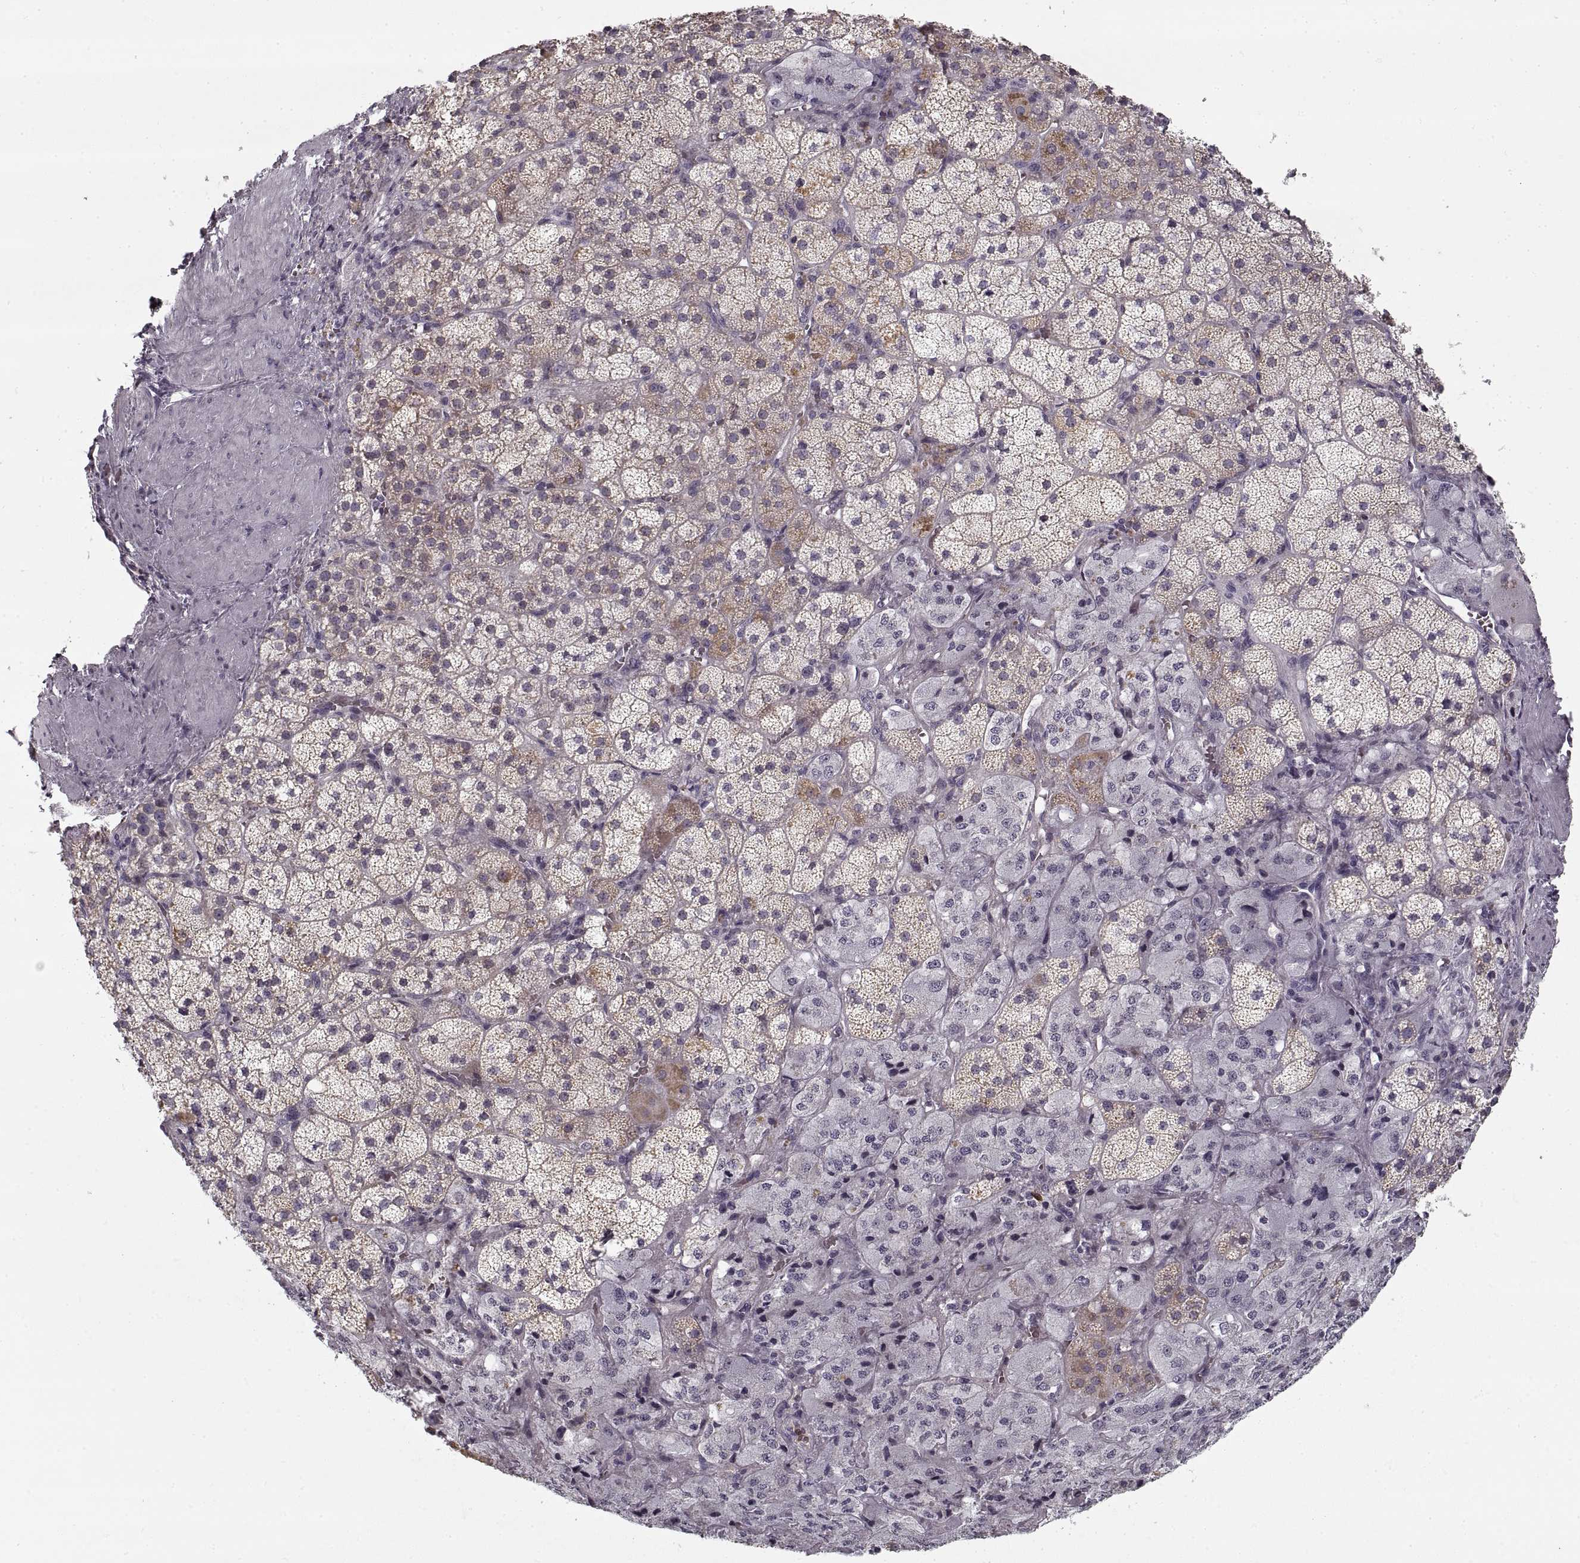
{"staining": {"intensity": "moderate", "quantity": "<25%", "location": "cytoplasmic/membranous"}, "tissue": "adrenal gland", "cell_type": "Glandular cells", "image_type": "normal", "snomed": [{"axis": "morphology", "description": "Normal tissue, NOS"}, {"axis": "topography", "description": "Adrenal gland"}], "caption": "Immunohistochemical staining of benign human adrenal gland displays low levels of moderate cytoplasmic/membranous positivity in about <25% of glandular cells.", "gene": "GAD2", "patient": {"sex": "male", "age": 57}}